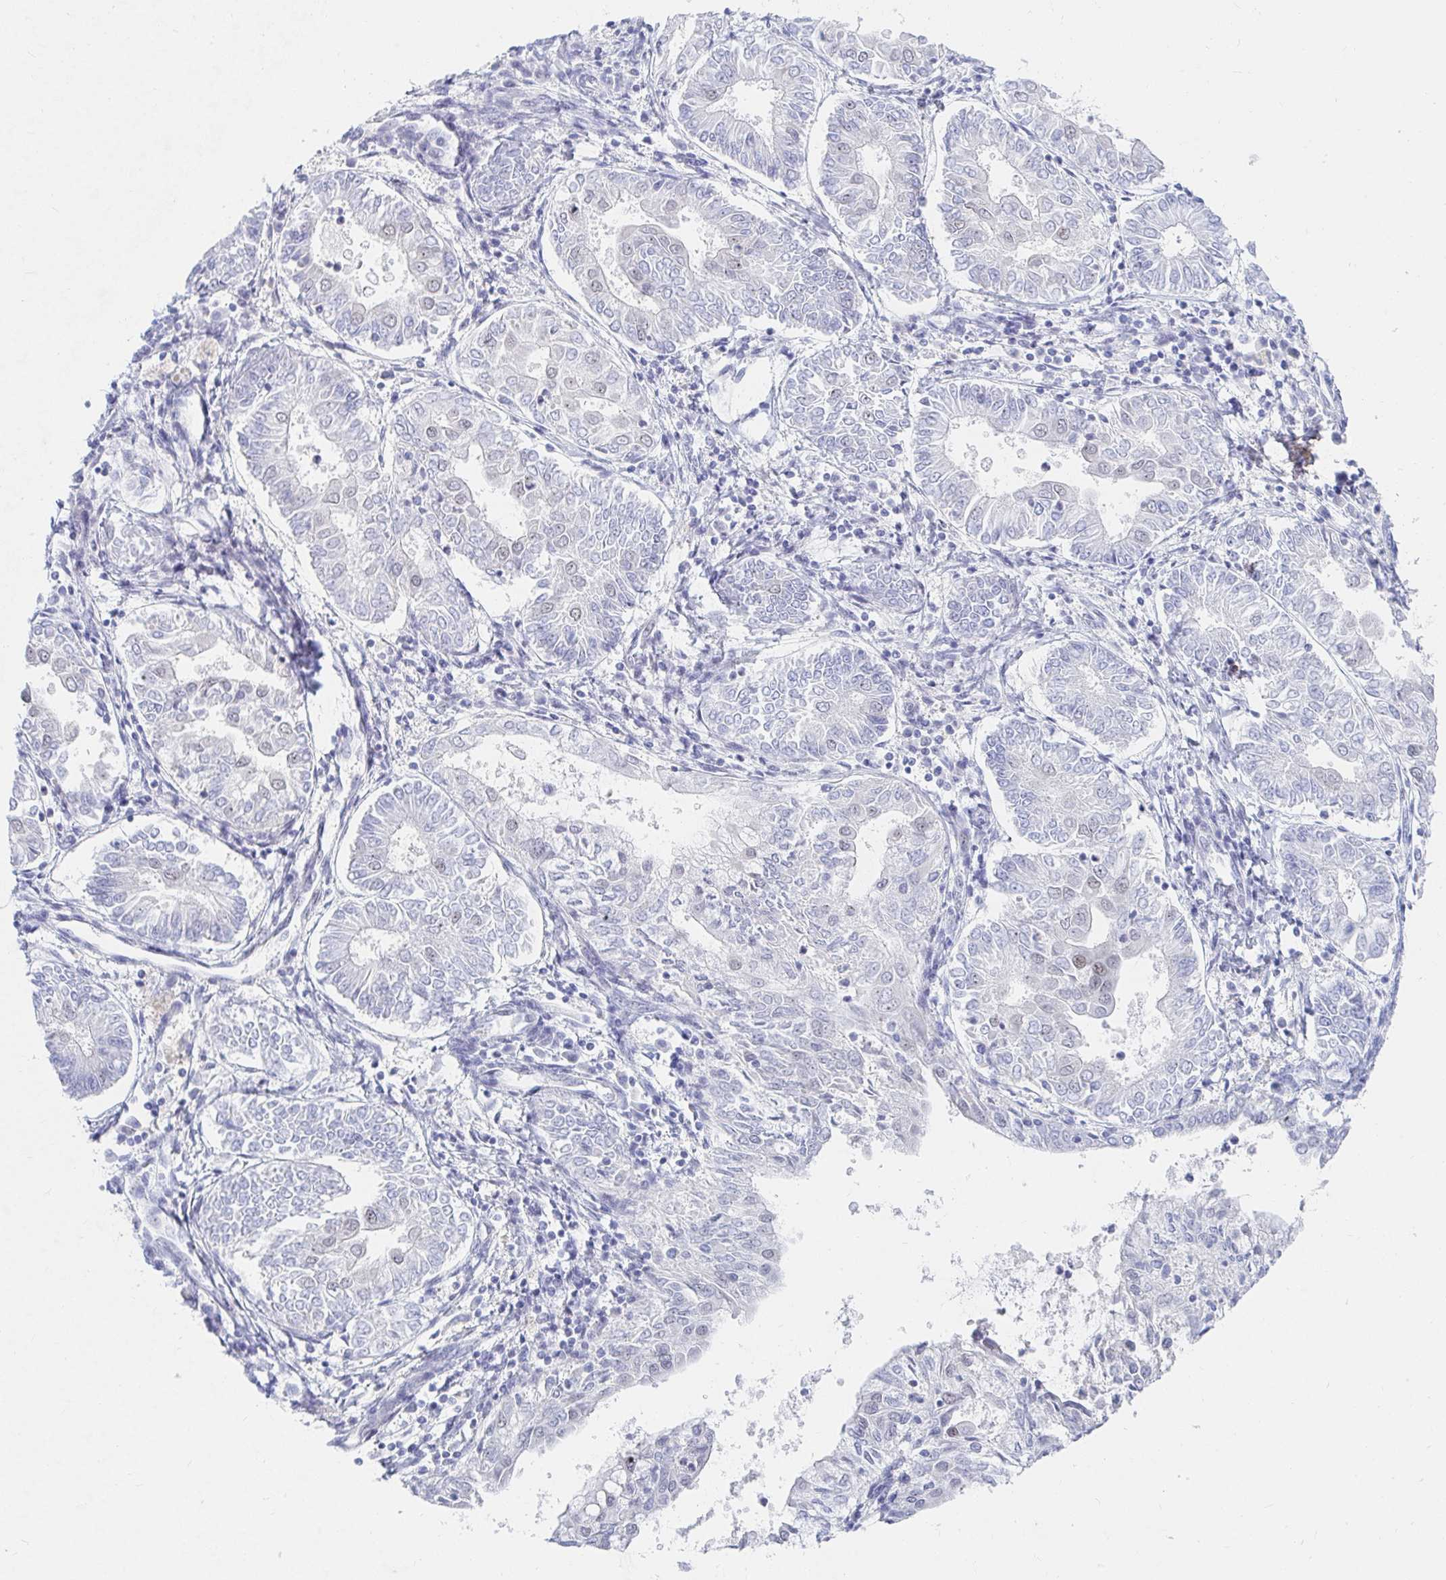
{"staining": {"intensity": "negative", "quantity": "none", "location": "none"}, "tissue": "endometrial cancer", "cell_type": "Tumor cells", "image_type": "cancer", "snomed": [{"axis": "morphology", "description": "Adenocarcinoma, NOS"}, {"axis": "topography", "description": "Endometrium"}], "caption": "The immunohistochemistry photomicrograph has no significant staining in tumor cells of adenocarcinoma (endometrial) tissue.", "gene": "COL28A1", "patient": {"sex": "female", "age": 68}}